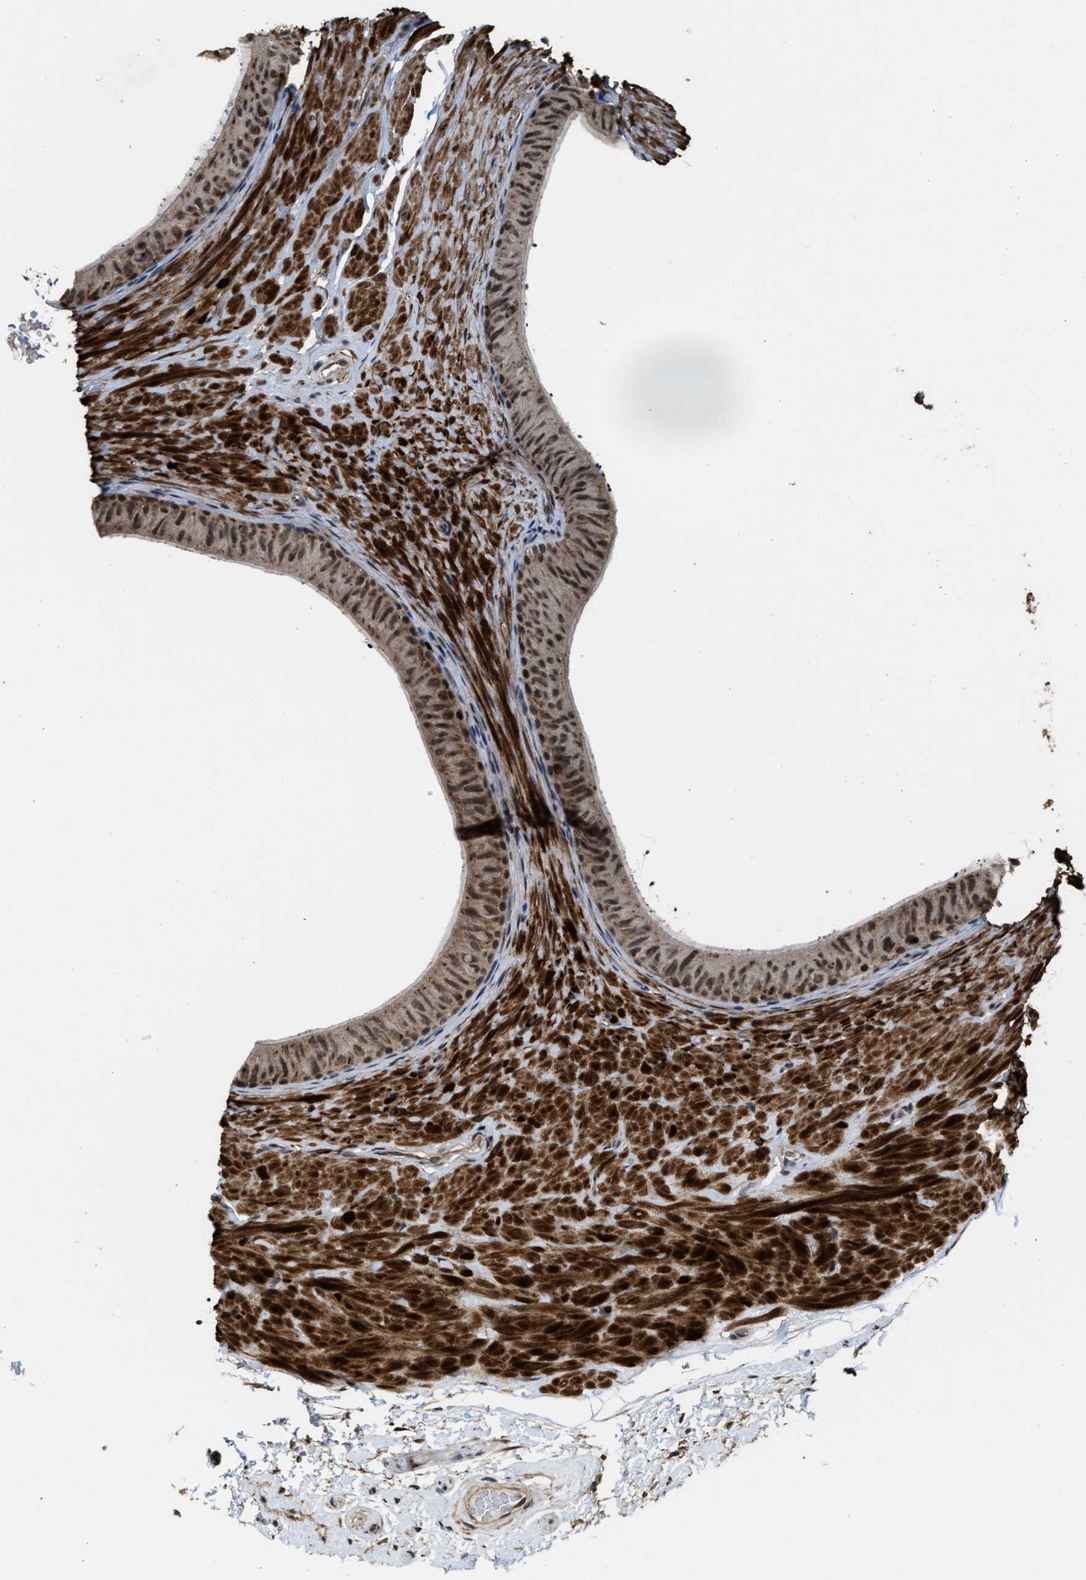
{"staining": {"intensity": "moderate", "quantity": ">75%", "location": "cytoplasmic/membranous,nuclear"}, "tissue": "epididymis", "cell_type": "Glandular cells", "image_type": "normal", "snomed": [{"axis": "morphology", "description": "Normal tissue, NOS"}, {"axis": "topography", "description": "Epididymis"}], "caption": "IHC micrograph of normal epididymis: epididymis stained using immunohistochemistry displays medium levels of moderate protein expression localized specifically in the cytoplasmic/membranous,nuclear of glandular cells, appearing as a cytoplasmic/membranous,nuclear brown color.", "gene": "ZNF250", "patient": {"sex": "male", "age": 34}}